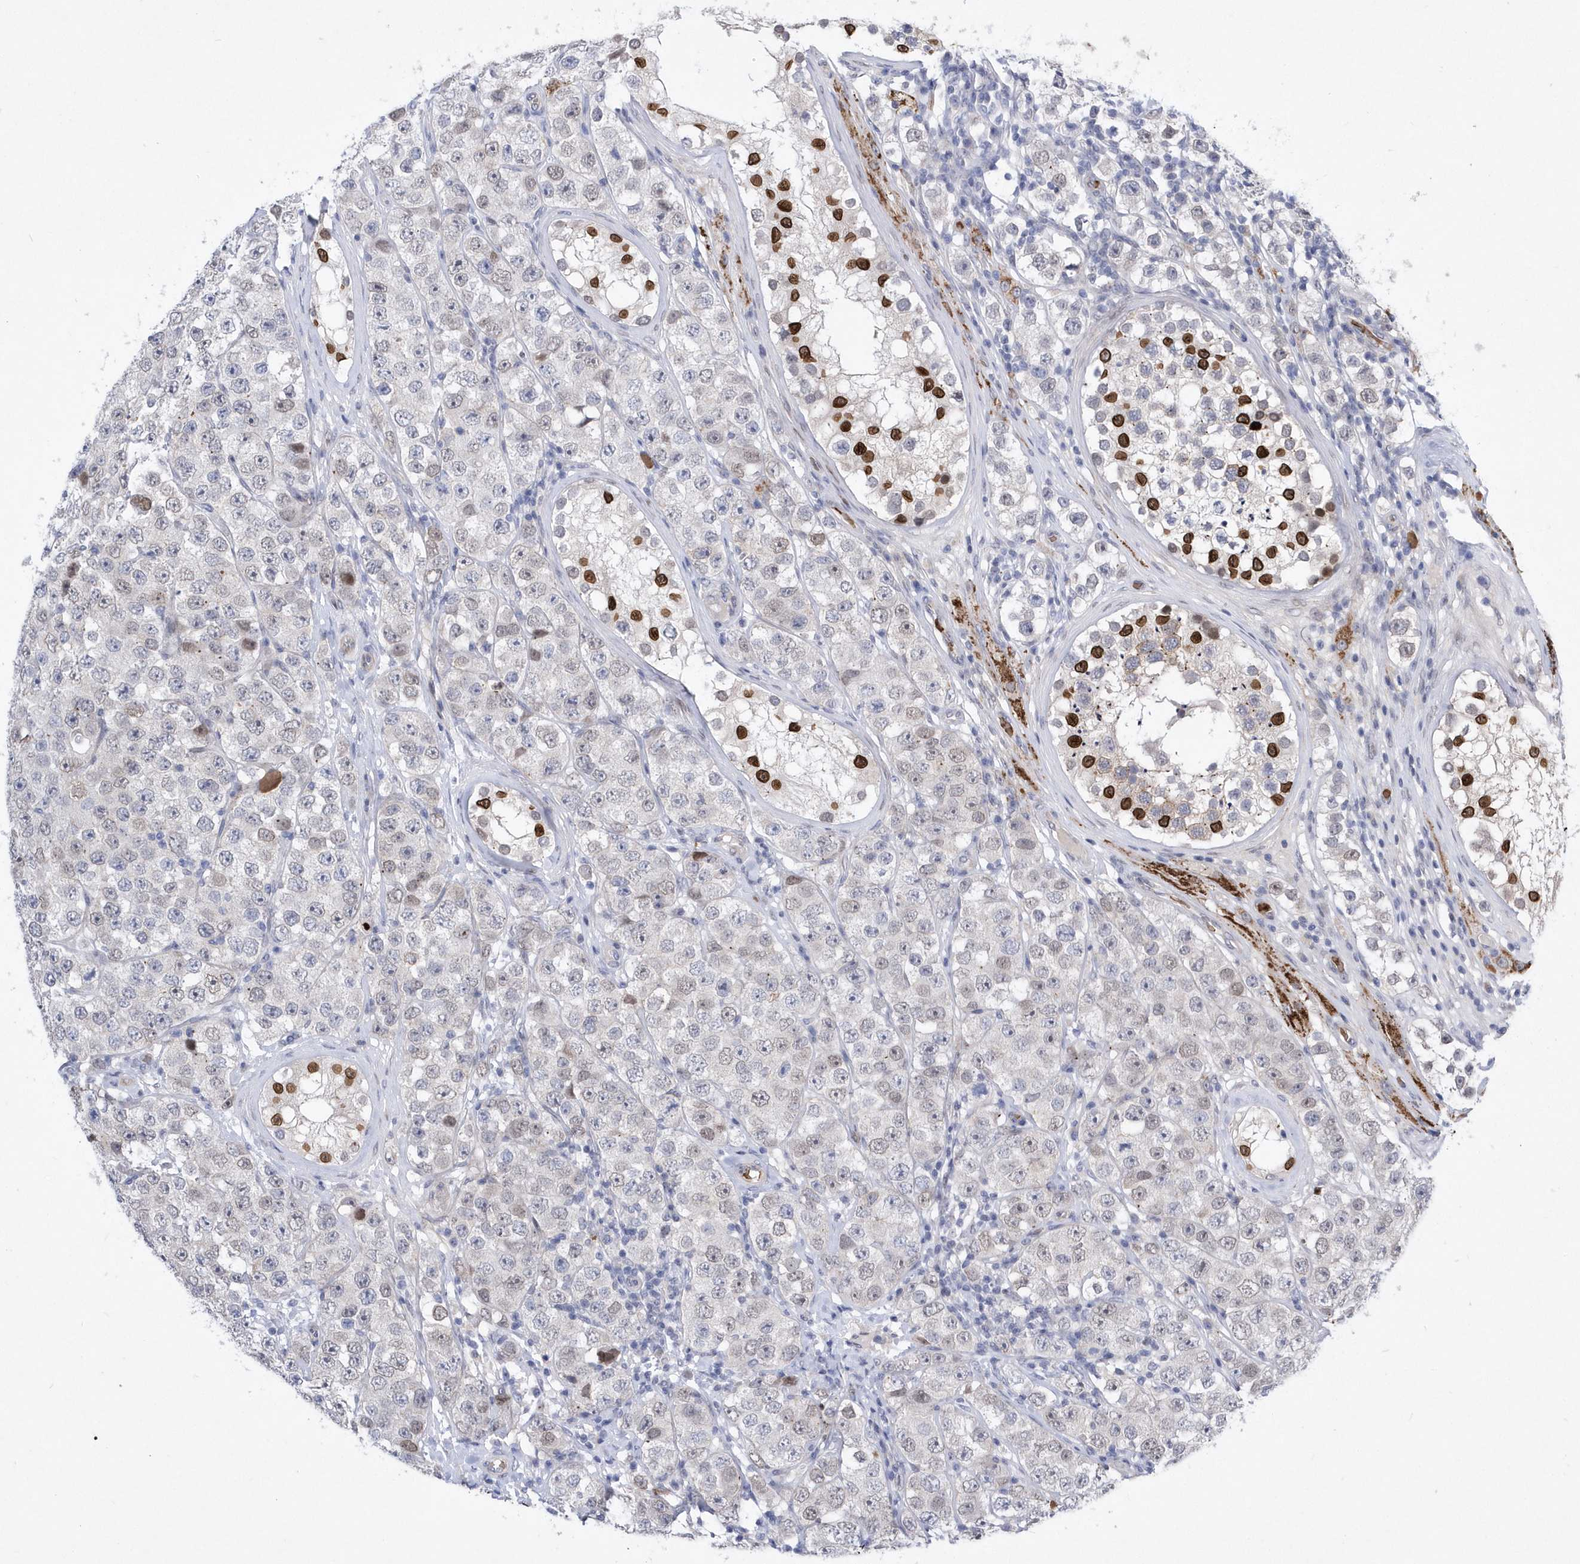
{"staining": {"intensity": "negative", "quantity": "none", "location": "none"}, "tissue": "testis cancer", "cell_type": "Tumor cells", "image_type": "cancer", "snomed": [{"axis": "morphology", "description": "Seminoma, NOS"}, {"axis": "topography", "description": "Testis"}], "caption": "Testis seminoma was stained to show a protein in brown. There is no significant expression in tumor cells.", "gene": "ZNF875", "patient": {"sex": "male", "age": 28}}